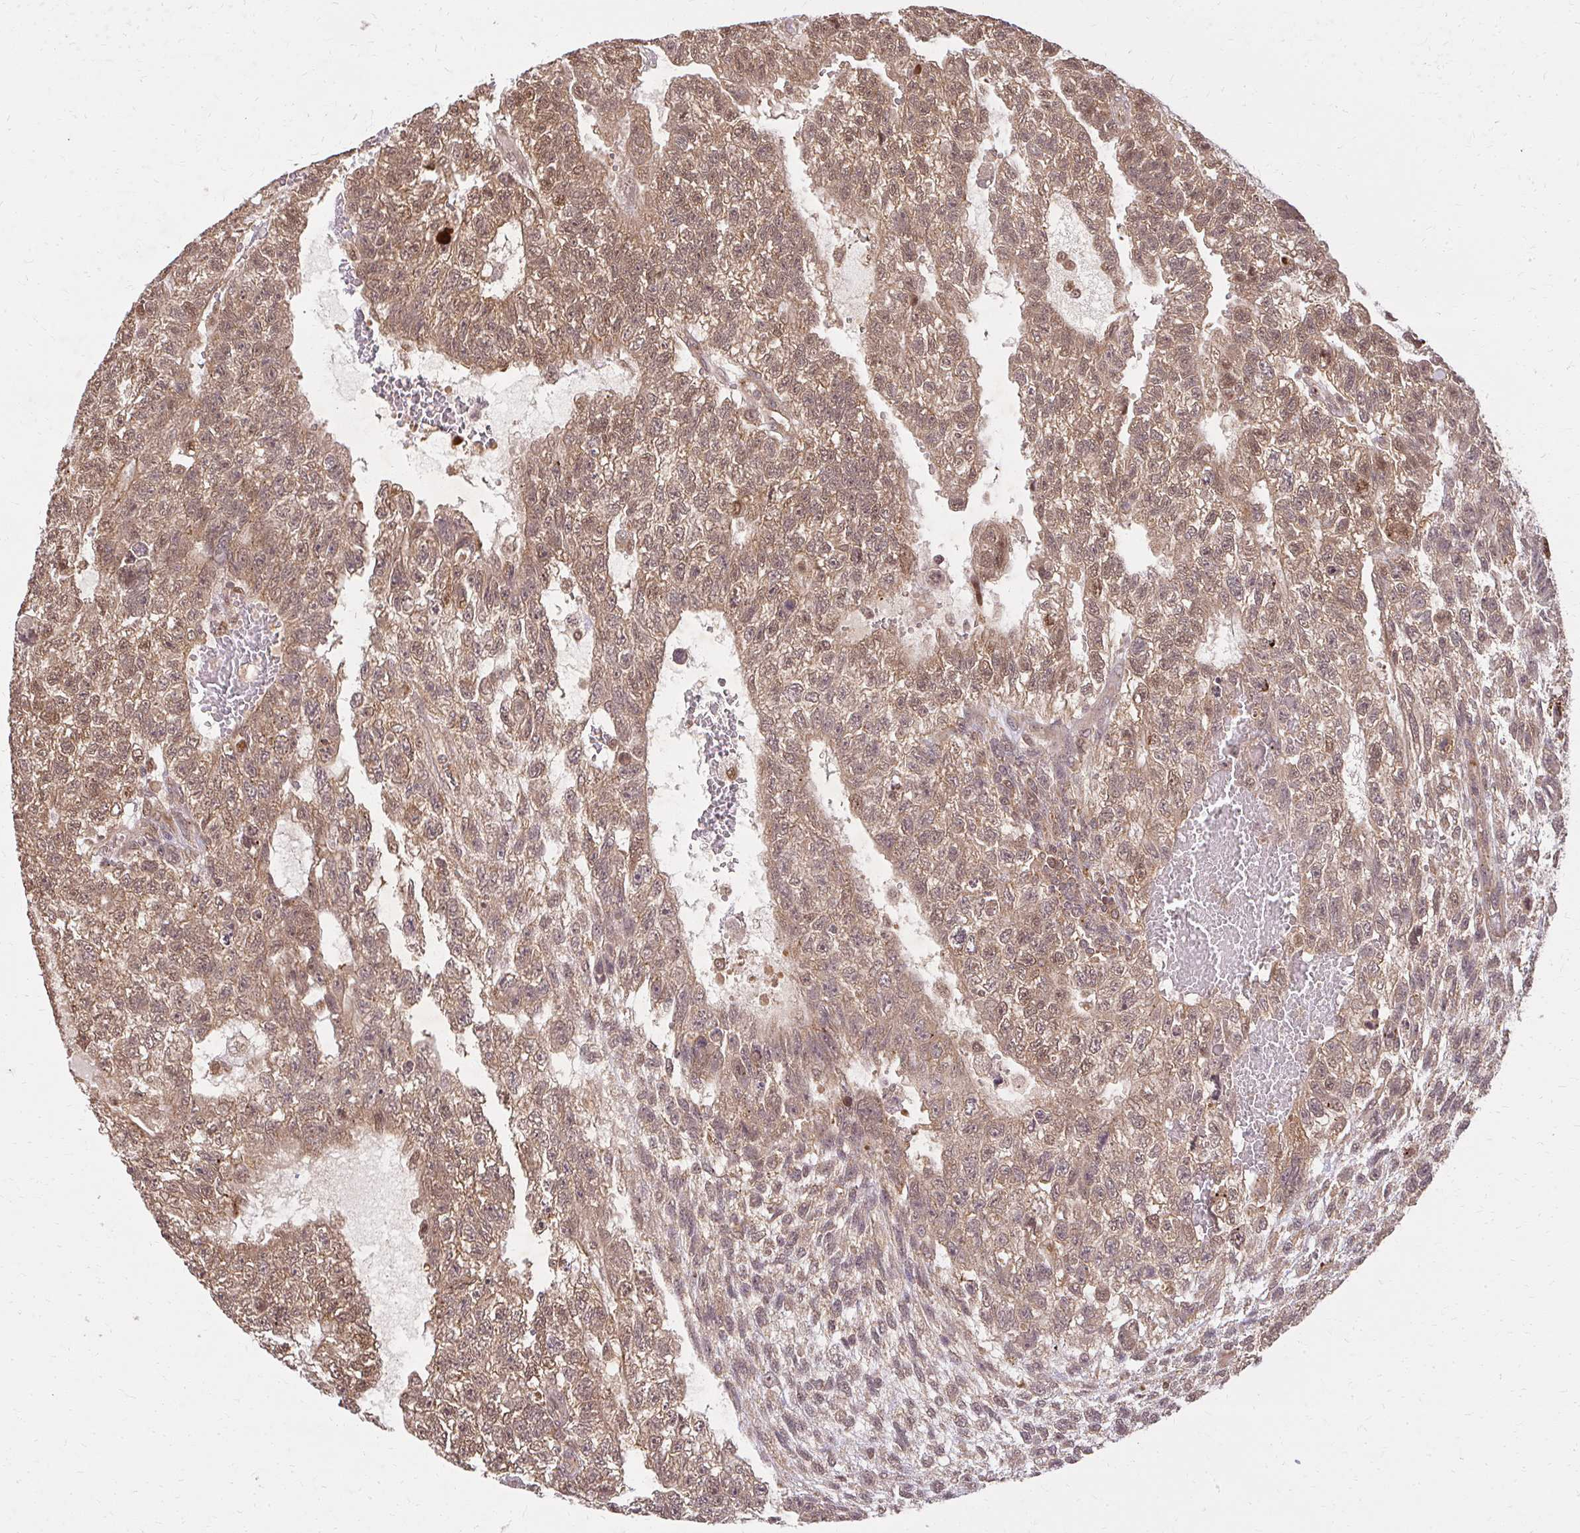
{"staining": {"intensity": "moderate", "quantity": ">75%", "location": "cytoplasmic/membranous,nuclear"}, "tissue": "testis cancer", "cell_type": "Tumor cells", "image_type": "cancer", "snomed": [{"axis": "morphology", "description": "Carcinoma, Embryonal, NOS"}, {"axis": "topography", "description": "Testis"}], "caption": "Testis cancer stained with immunohistochemistry (IHC) displays moderate cytoplasmic/membranous and nuclear positivity in about >75% of tumor cells.", "gene": "LARS2", "patient": {"sex": "male", "age": 26}}